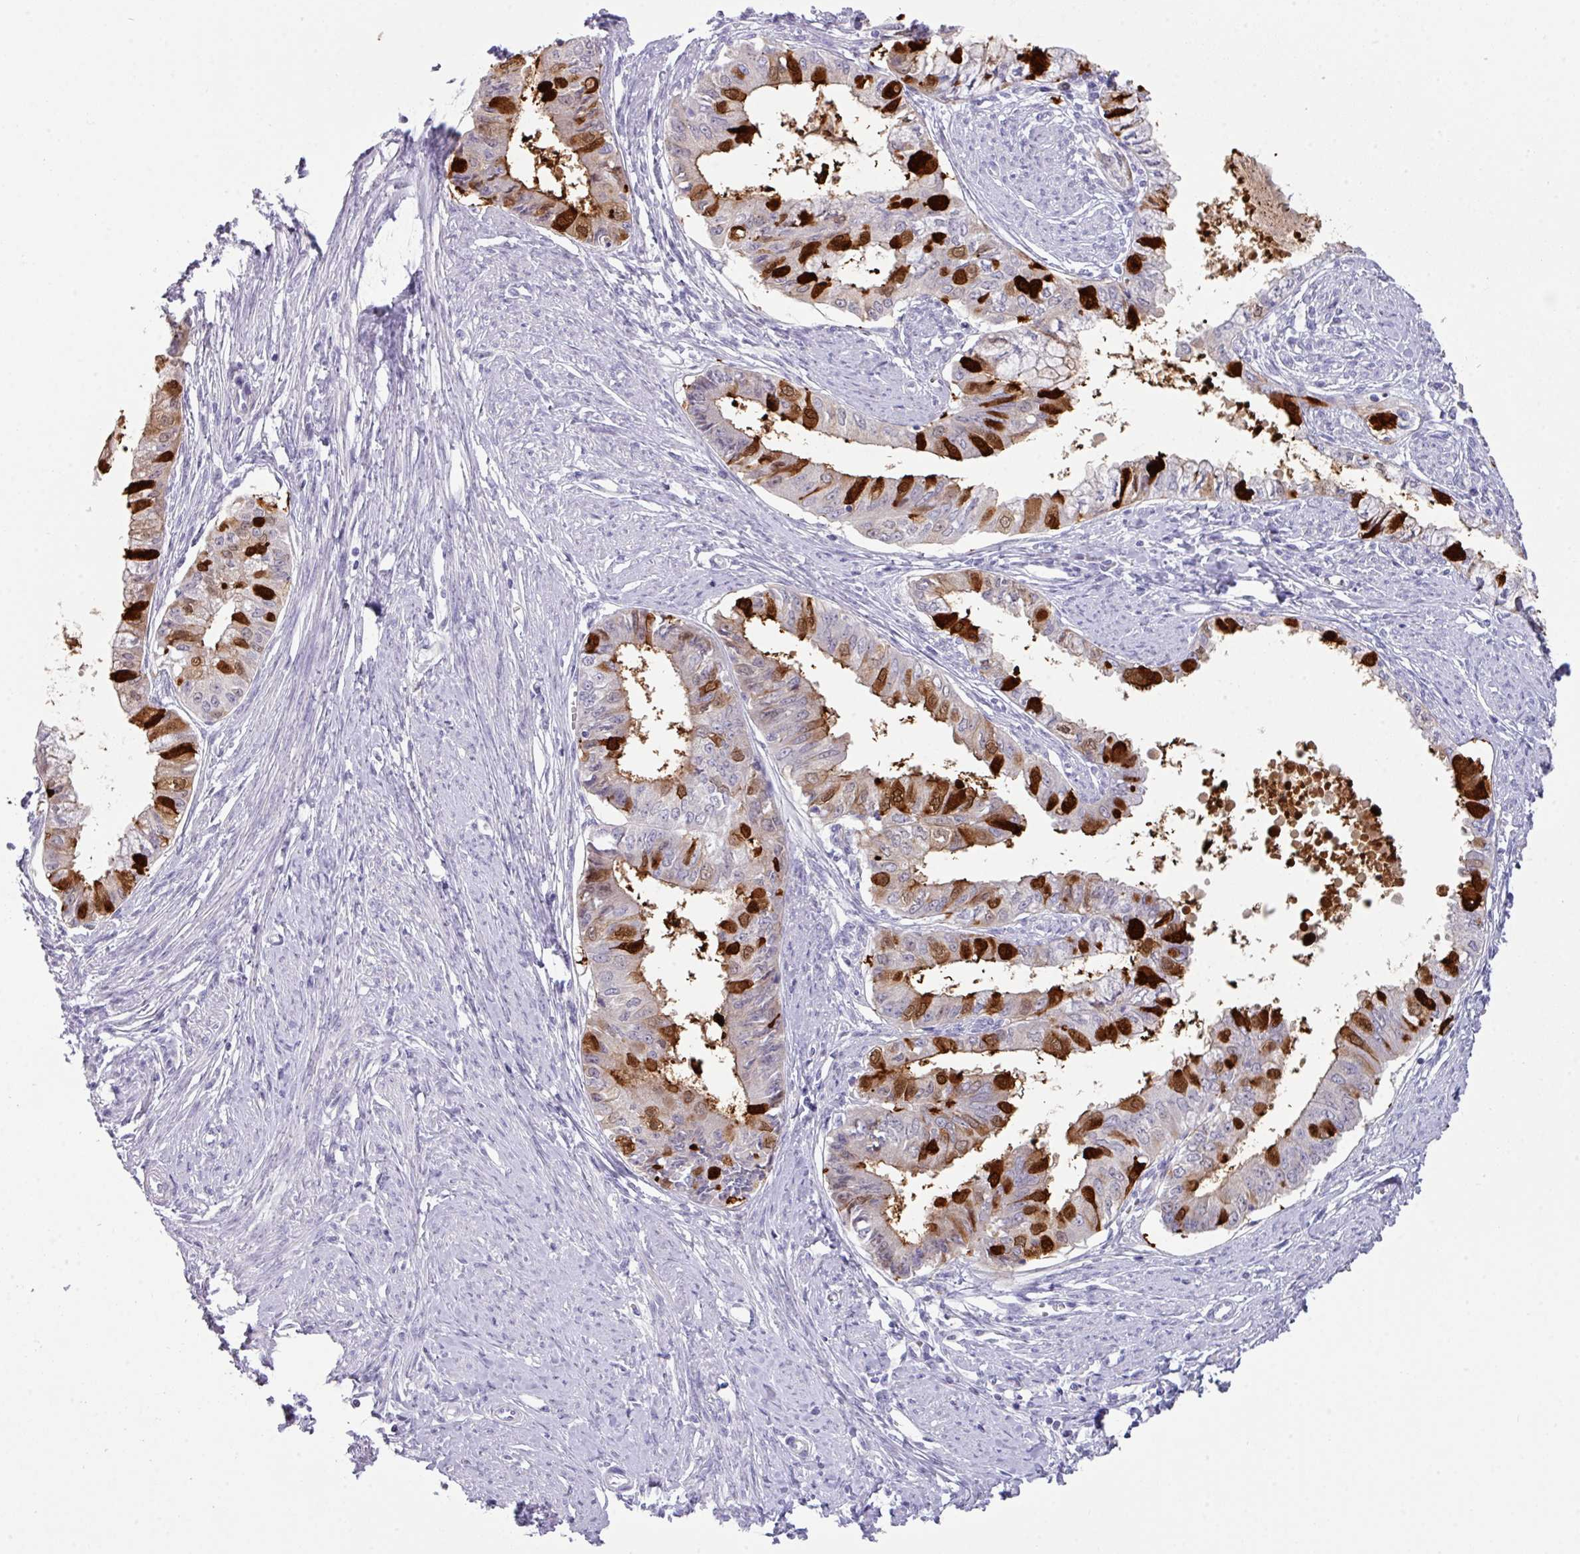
{"staining": {"intensity": "strong", "quantity": "25%-75%", "location": "cytoplasmic/membranous"}, "tissue": "endometrial cancer", "cell_type": "Tumor cells", "image_type": "cancer", "snomed": [{"axis": "morphology", "description": "Adenocarcinoma, NOS"}, {"axis": "topography", "description": "Endometrium"}], "caption": "A brown stain shows strong cytoplasmic/membranous expression of a protein in endometrial cancer tumor cells.", "gene": "ANKRD13B", "patient": {"sex": "female", "age": 76}}